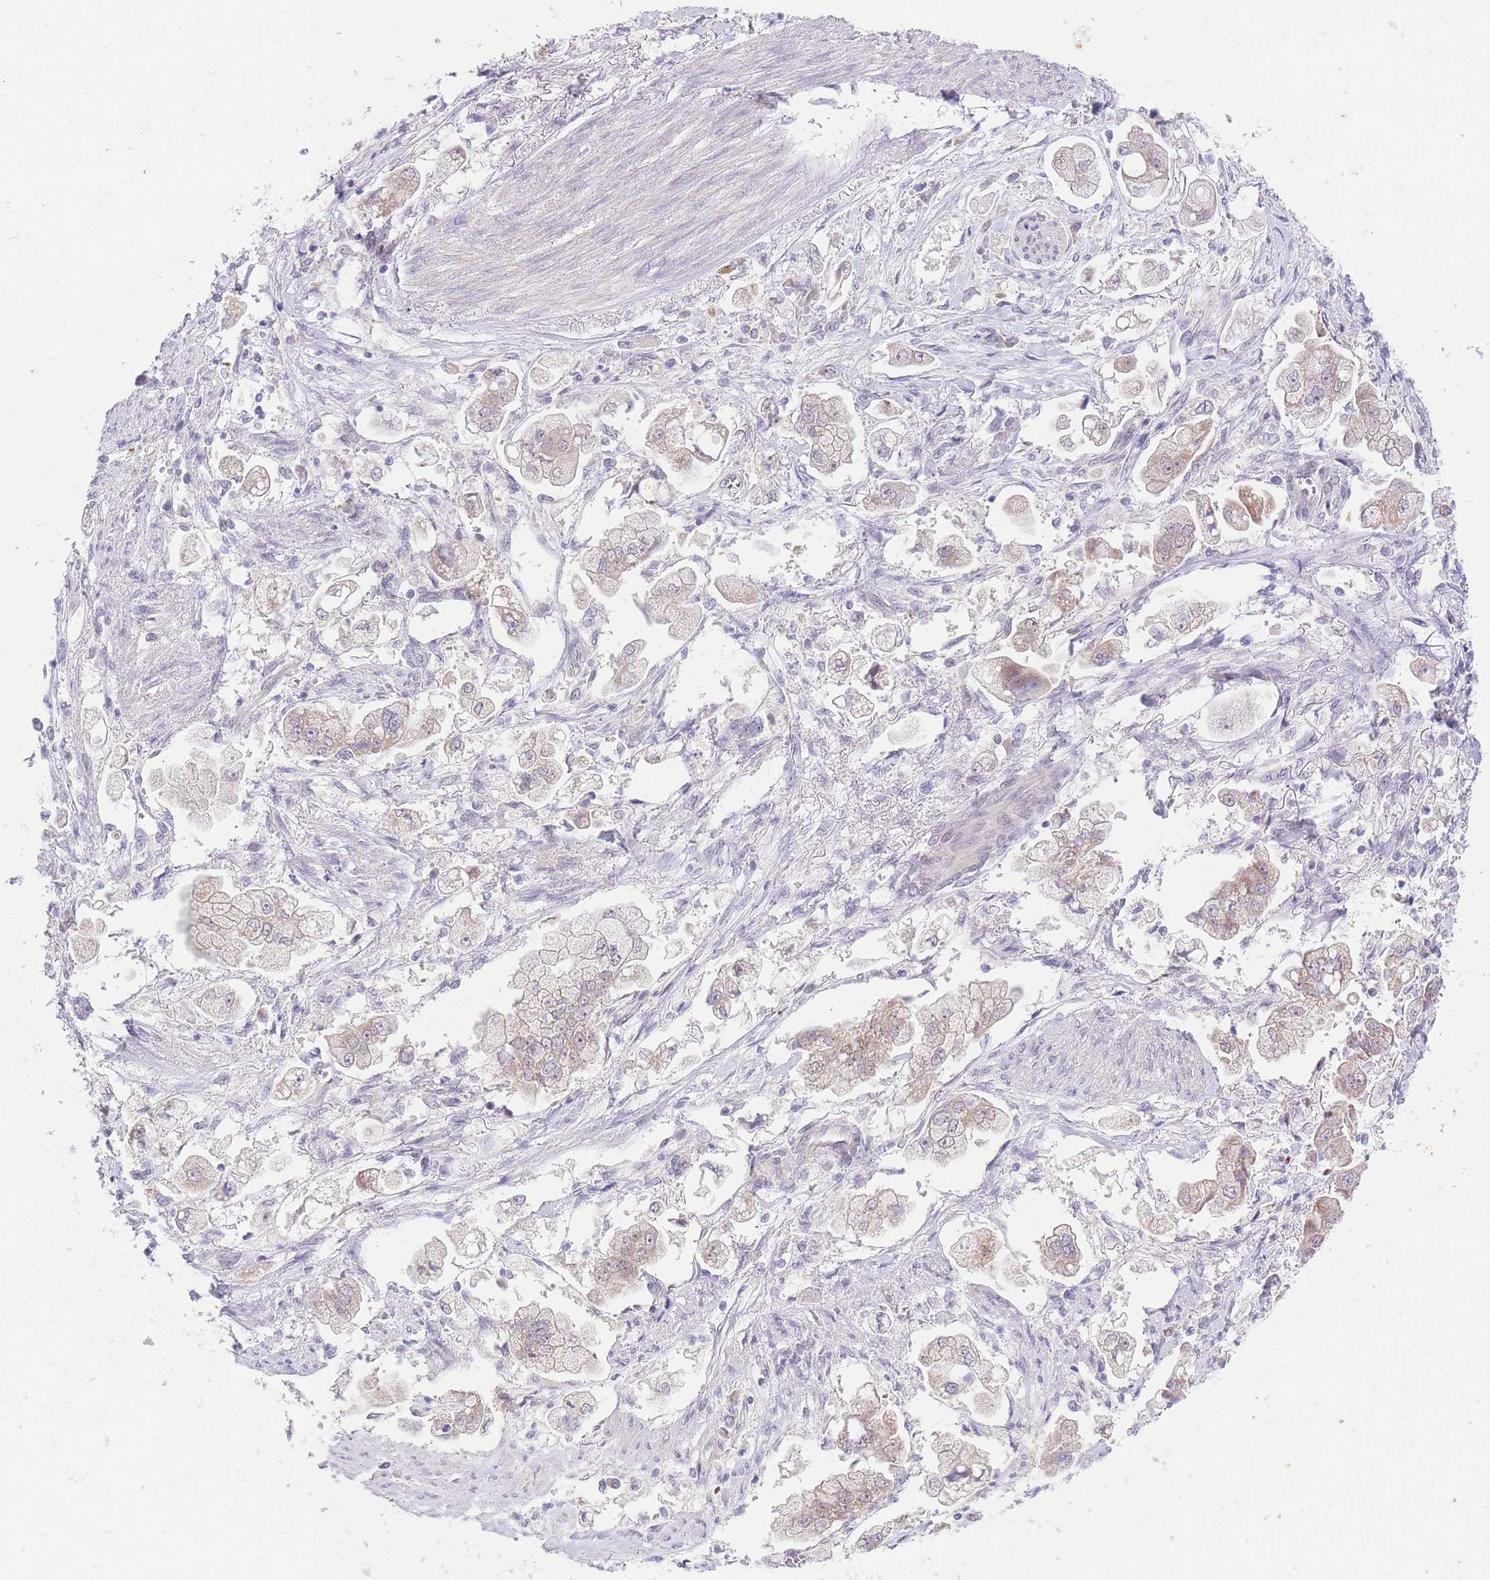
{"staining": {"intensity": "weak", "quantity": "25%-75%", "location": "cytoplasmic/membranous"}, "tissue": "stomach cancer", "cell_type": "Tumor cells", "image_type": "cancer", "snomed": [{"axis": "morphology", "description": "Adenocarcinoma, NOS"}, {"axis": "topography", "description": "Stomach"}], "caption": "High-power microscopy captured an immunohistochemistry (IHC) photomicrograph of stomach adenocarcinoma, revealing weak cytoplasmic/membranous expression in about 25%-75% of tumor cells.", "gene": "UBXN7", "patient": {"sex": "male", "age": 62}}